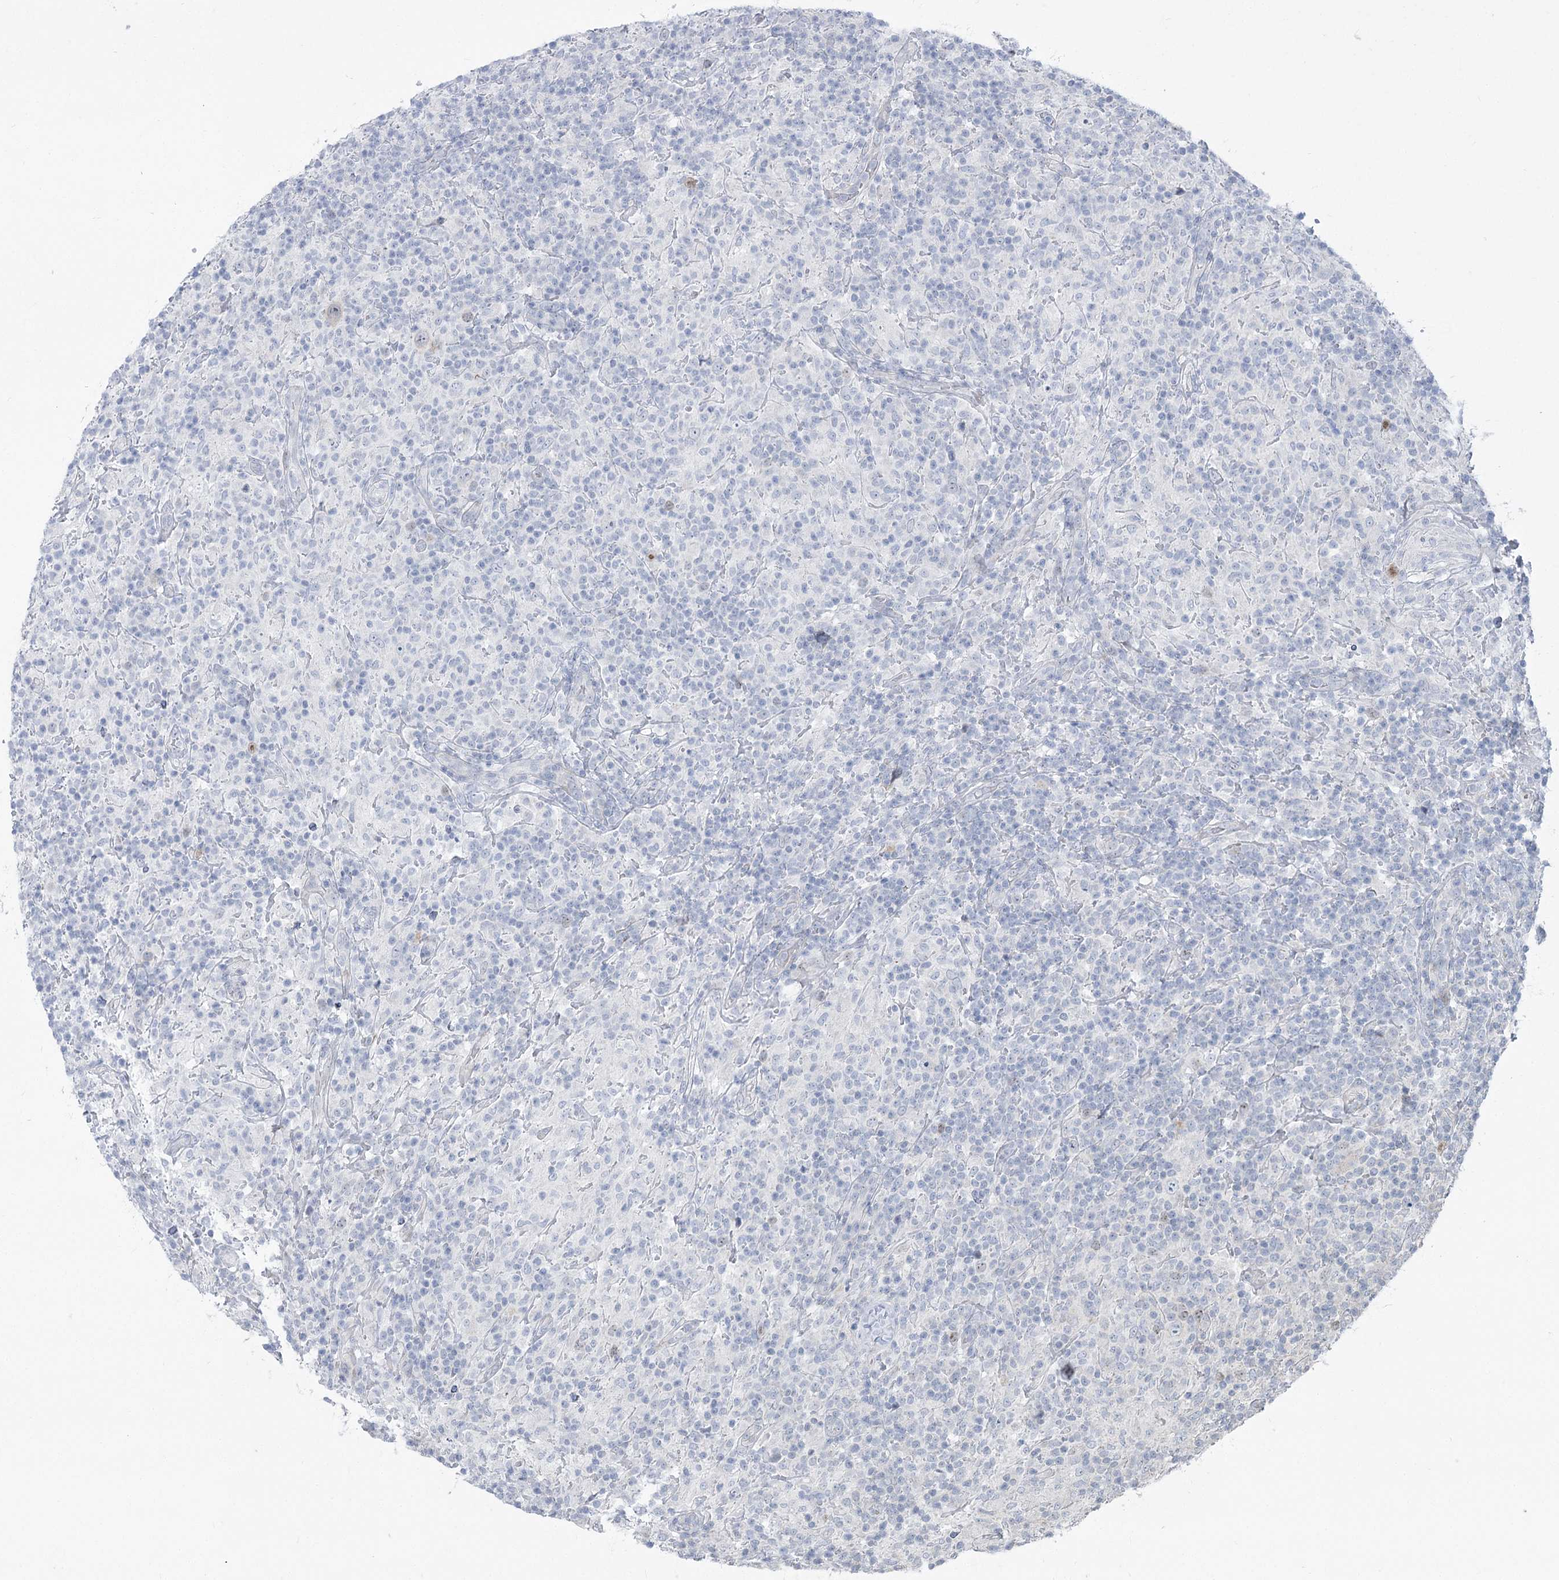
{"staining": {"intensity": "negative", "quantity": "none", "location": "none"}, "tissue": "lymphoma", "cell_type": "Tumor cells", "image_type": "cancer", "snomed": [{"axis": "morphology", "description": "Hodgkin's disease, NOS"}, {"axis": "topography", "description": "Lymph node"}], "caption": "Tumor cells are negative for brown protein staining in Hodgkin's disease.", "gene": "ABITRAM", "patient": {"sex": "male", "age": 70}}